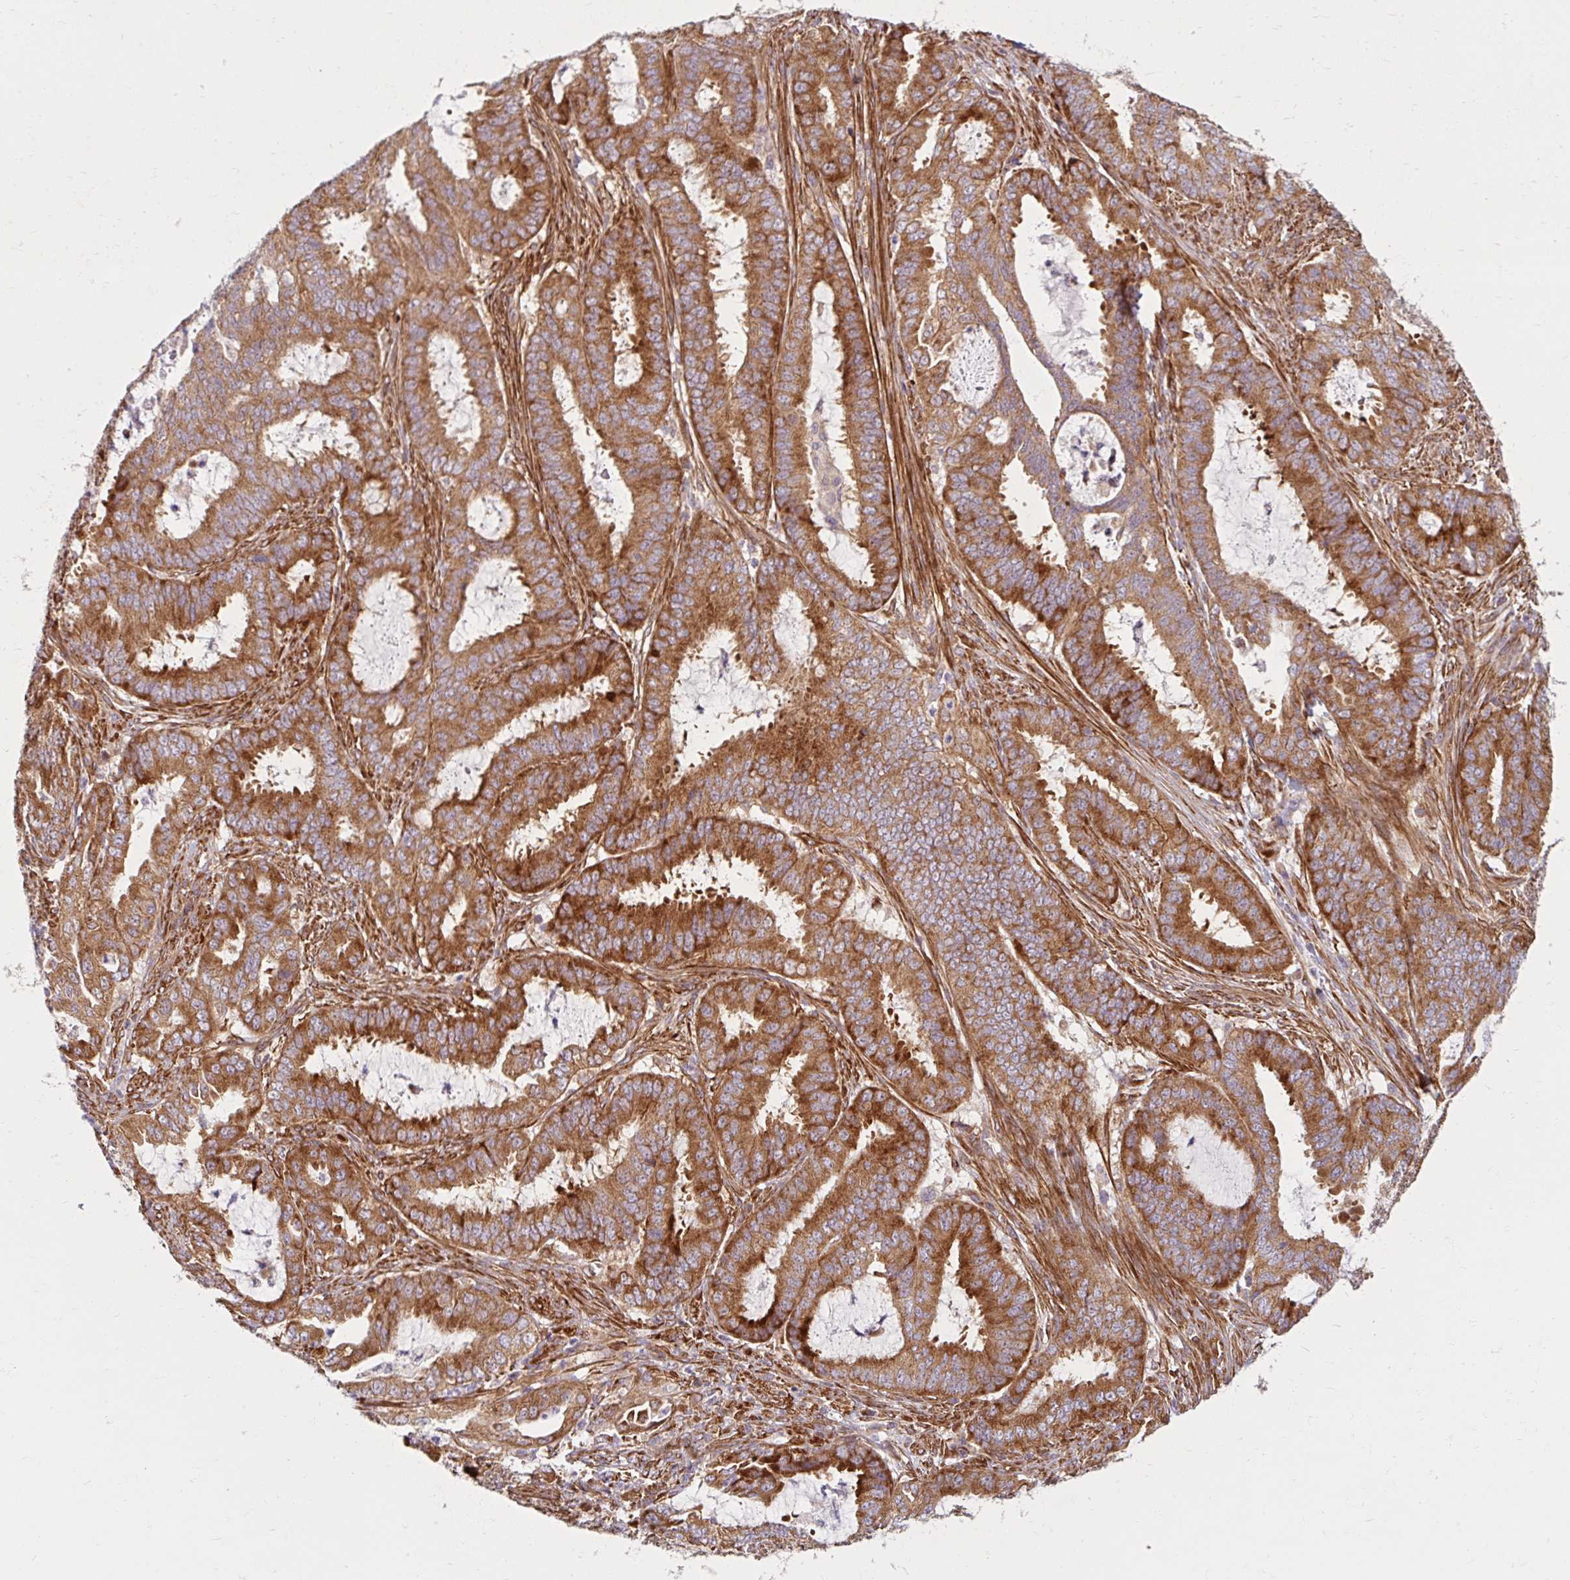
{"staining": {"intensity": "strong", "quantity": ">75%", "location": "cytoplasmic/membranous"}, "tissue": "endometrial cancer", "cell_type": "Tumor cells", "image_type": "cancer", "snomed": [{"axis": "morphology", "description": "Adenocarcinoma, NOS"}, {"axis": "topography", "description": "Endometrium"}], "caption": "Adenocarcinoma (endometrial) tissue reveals strong cytoplasmic/membranous expression in about >75% of tumor cells, visualized by immunohistochemistry. (DAB (3,3'-diaminobenzidine) = brown stain, brightfield microscopy at high magnification).", "gene": "BTF3", "patient": {"sex": "female", "age": 51}}